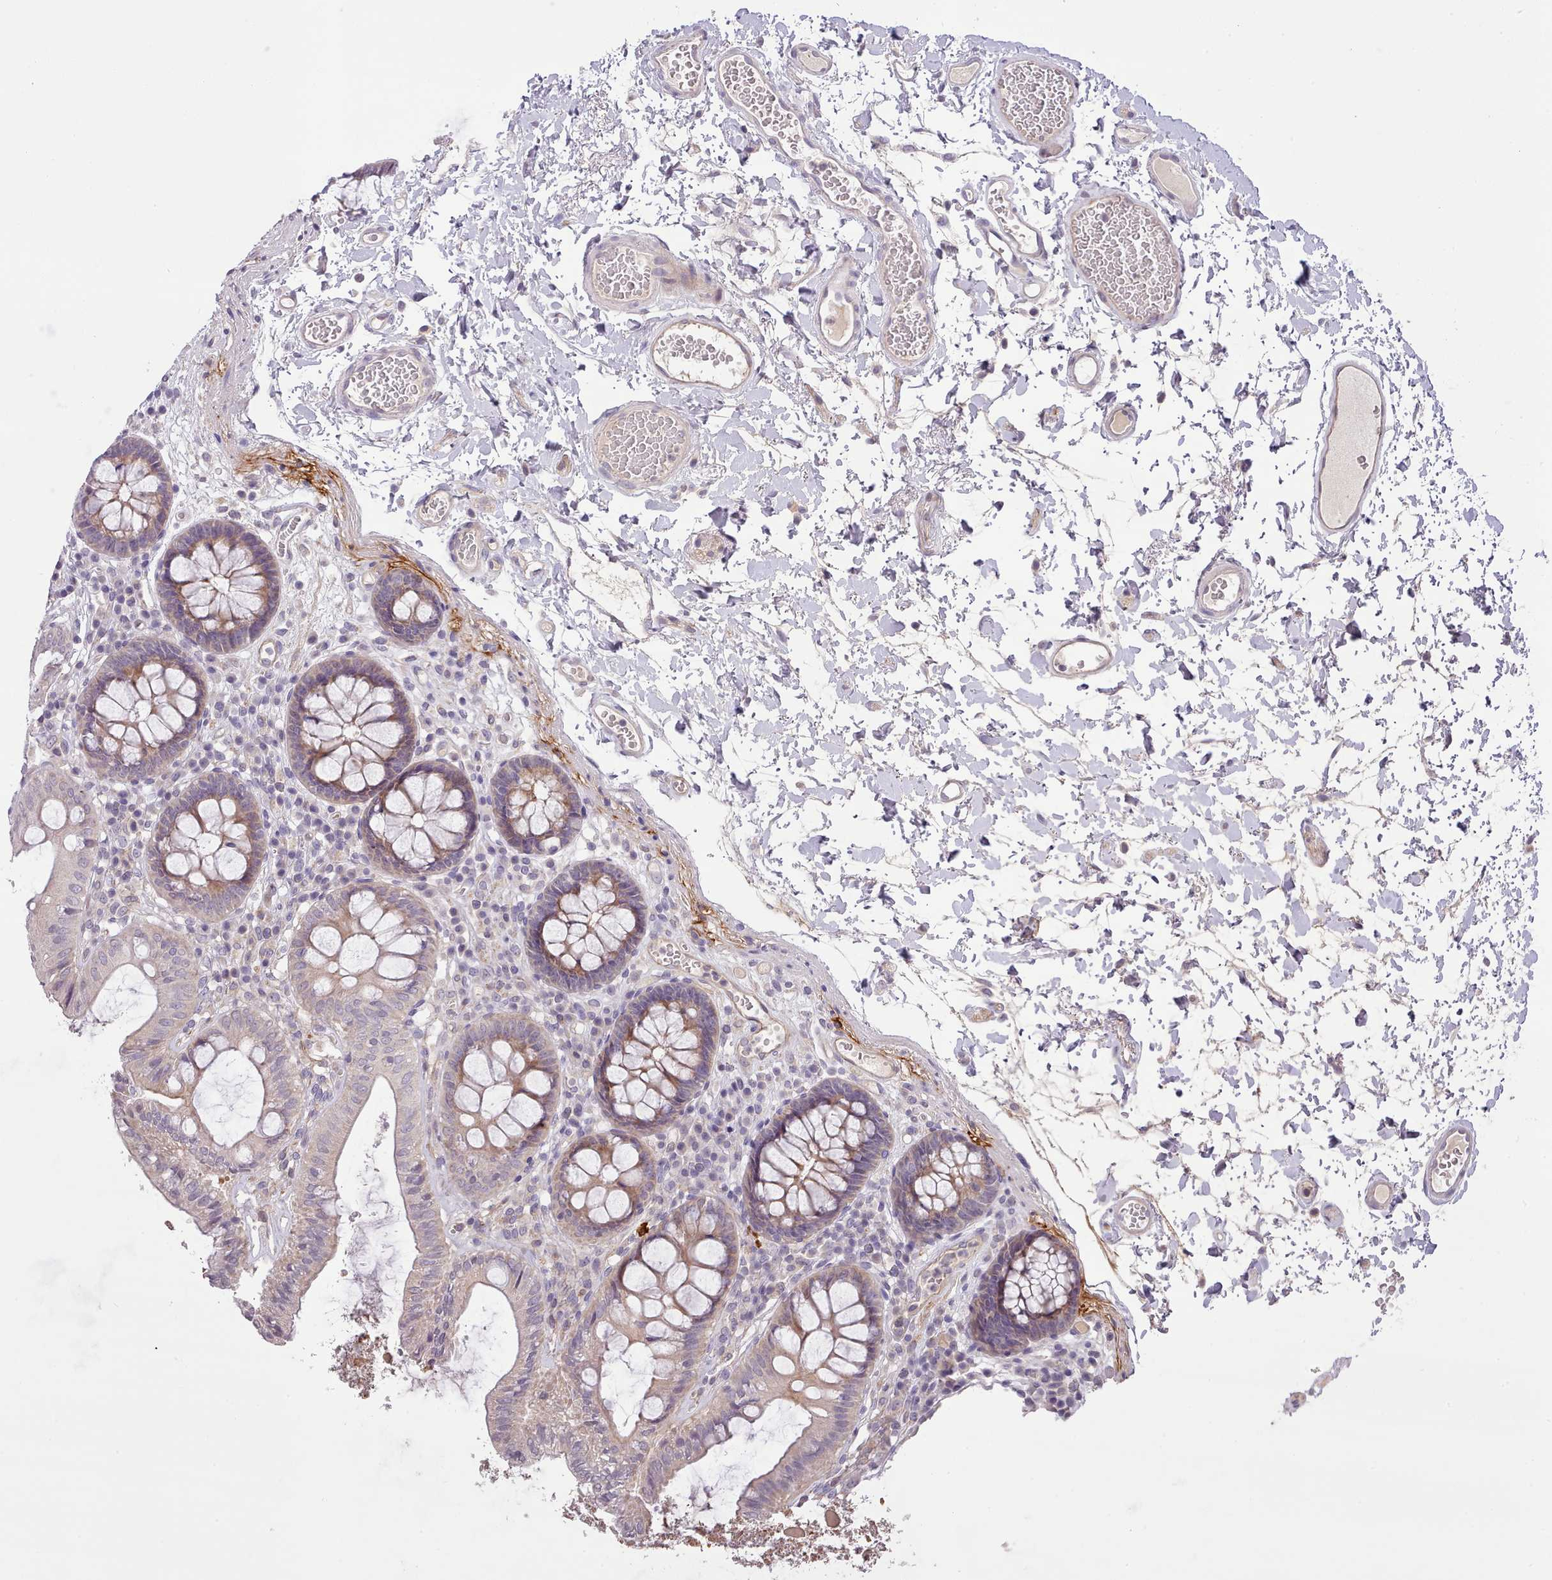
{"staining": {"intensity": "negative", "quantity": "none", "location": "none"}, "tissue": "colon", "cell_type": "Endothelial cells", "image_type": "normal", "snomed": [{"axis": "morphology", "description": "Normal tissue, NOS"}, {"axis": "topography", "description": "Colon"}], "caption": "The photomicrograph shows no significant staining in endothelial cells of colon.", "gene": "ZNF658", "patient": {"sex": "male", "age": 84}}